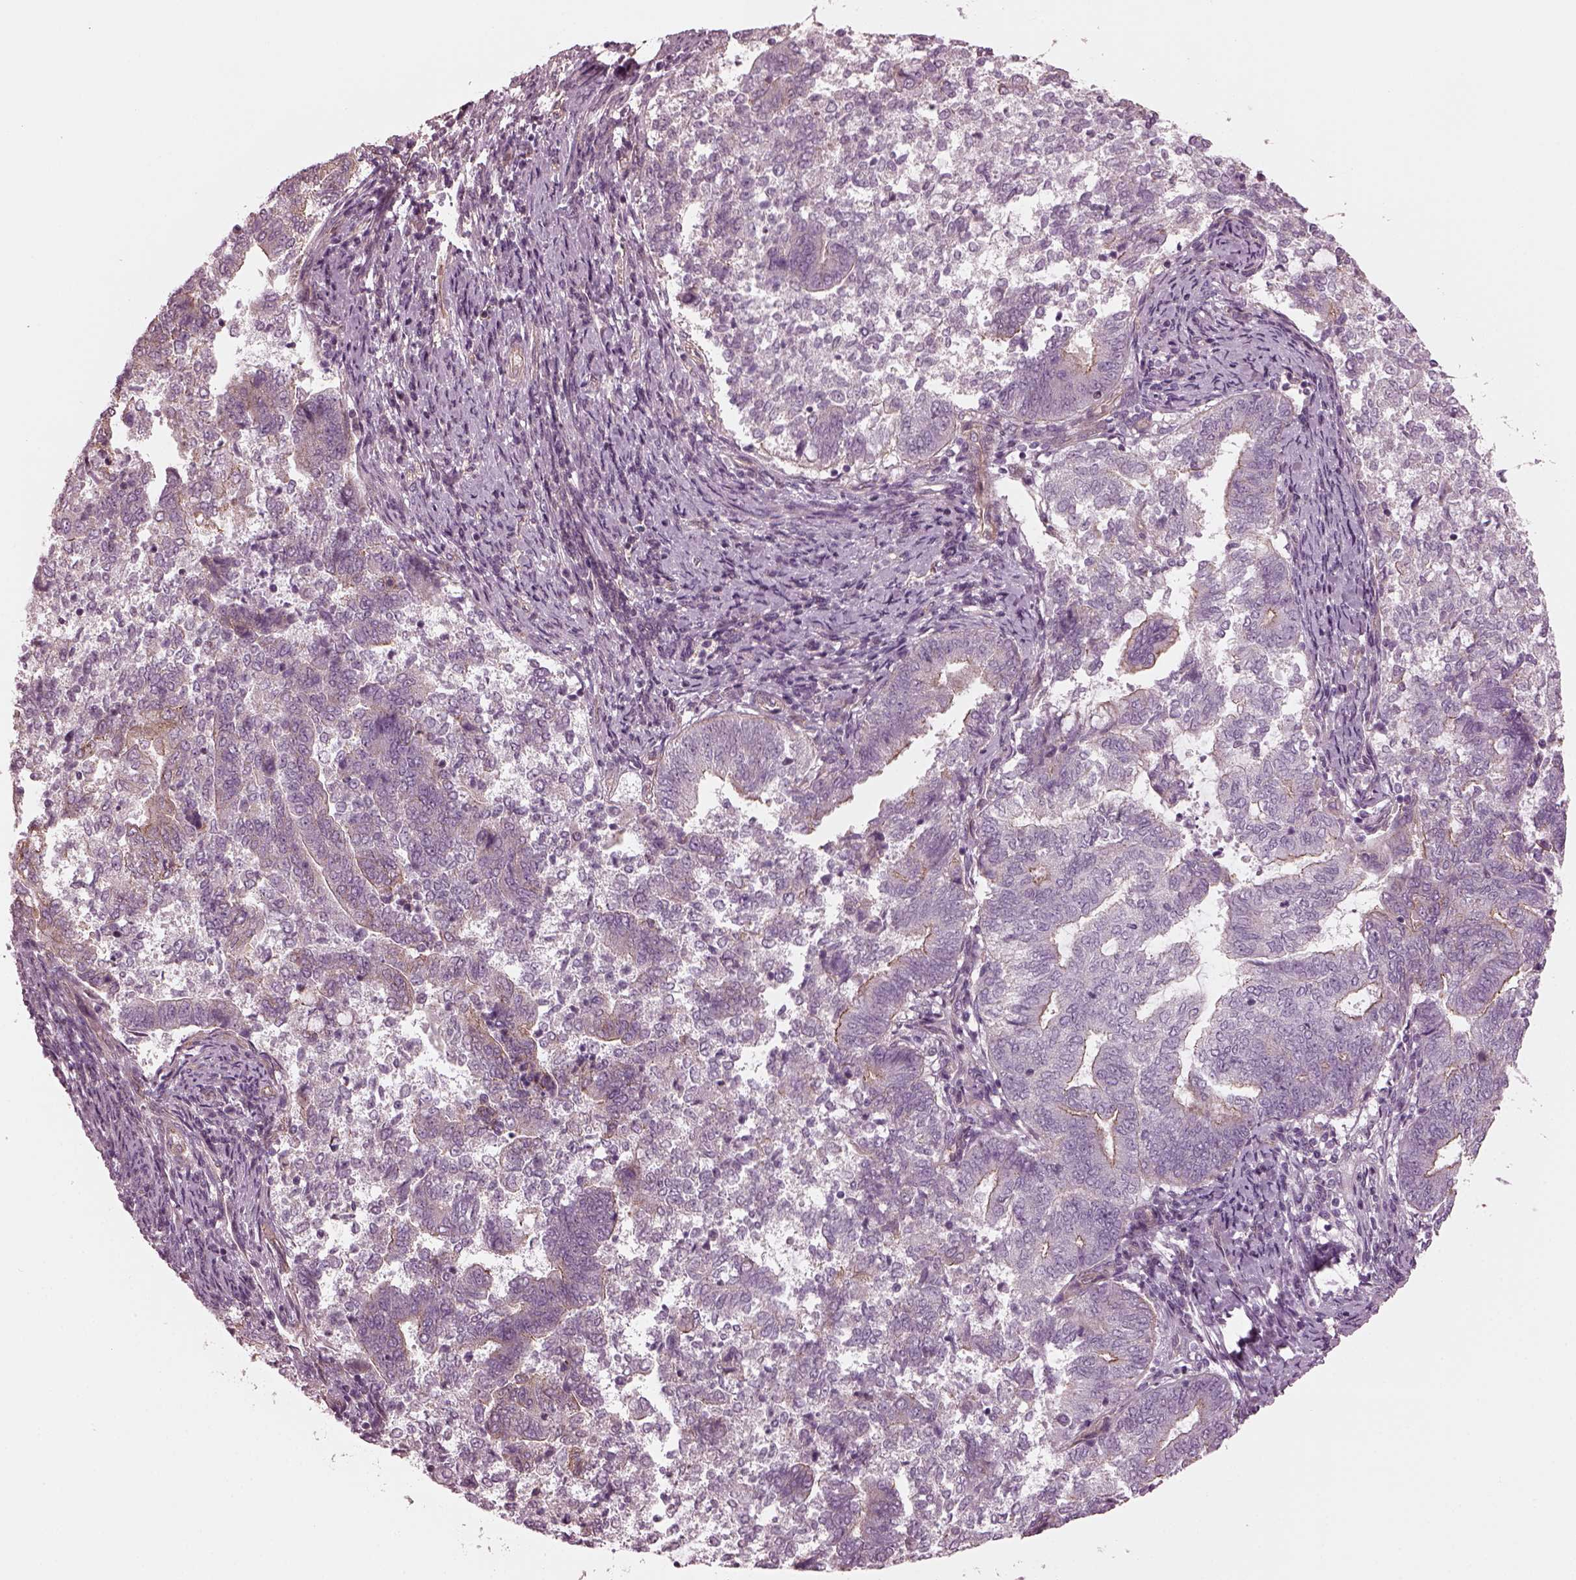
{"staining": {"intensity": "moderate", "quantity": "<25%", "location": "cytoplasmic/membranous"}, "tissue": "endometrial cancer", "cell_type": "Tumor cells", "image_type": "cancer", "snomed": [{"axis": "morphology", "description": "Adenocarcinoma, NOS"}, {"axis": "topography", "description": "Endometrium"}], "caption": "Immunohistochemical staining of human endometrial cancer shows low levels of moderate cytoplasmic/membranous protein positivity in approximately <25% of tumor cells. The staining is performed using DAB brown chromogen to label protein expression. The nuclei are counter-stained blue using hematoxylin.", "gene": "ODAD1", "patient": {"sex": "female", "age": 65}}